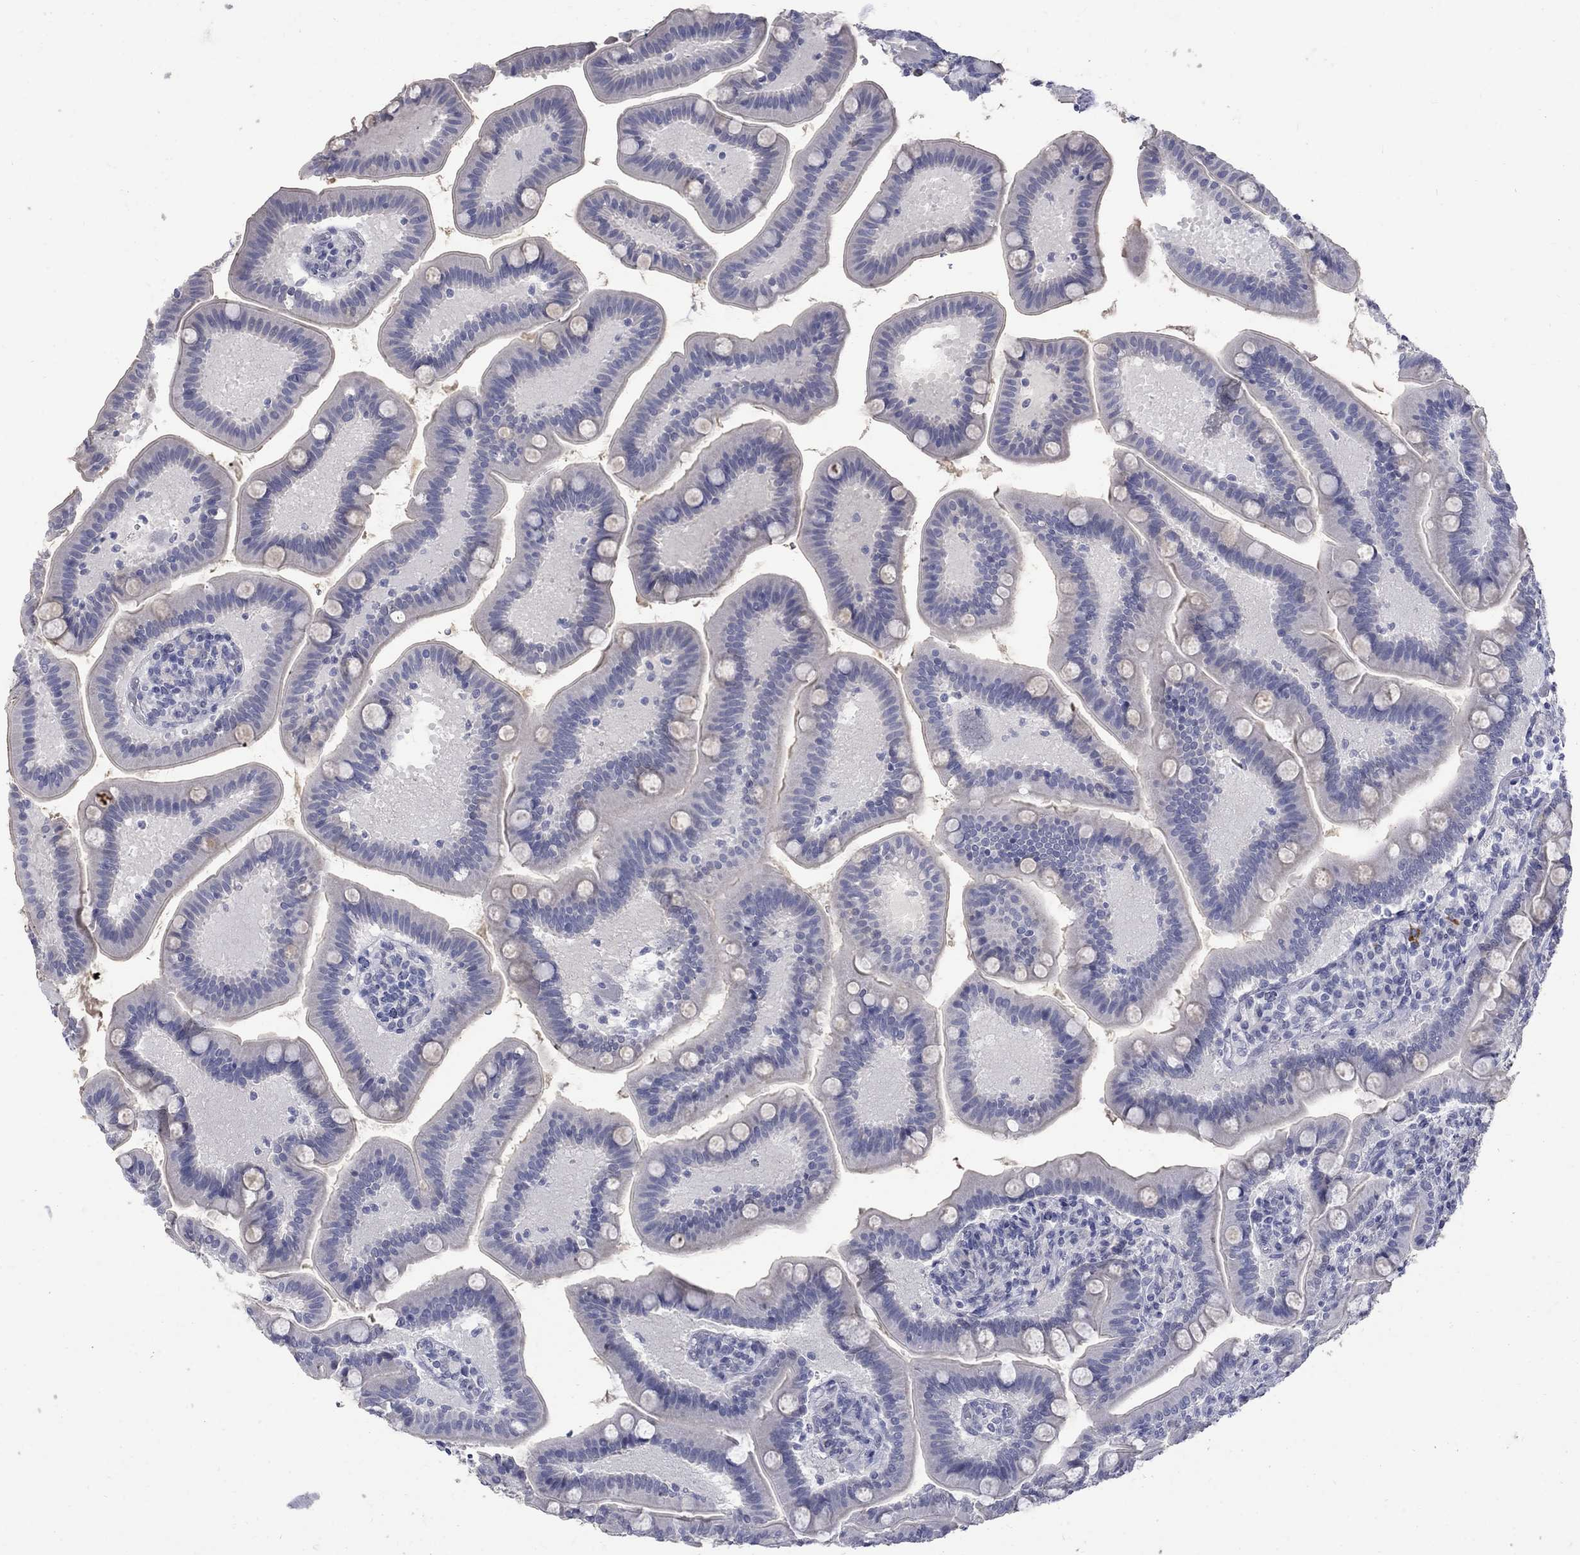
{"staining": {"intensity": "negative", "quantity": "none", "location": "none"}, "tissue": "small intestine", "cell_type": "Glandular cells", "image_type": "normal", "snomed": [{"axis": "morphology", "description": "Normal tissue, NOS"}, {"axis": "topography", "description": "Small intestine"}], "caption": "Glandular cells show no significant protein expression in unremarkable small intestine.", "gene": "CTNND2", "patient": {"sex": "male", "age": 66}}